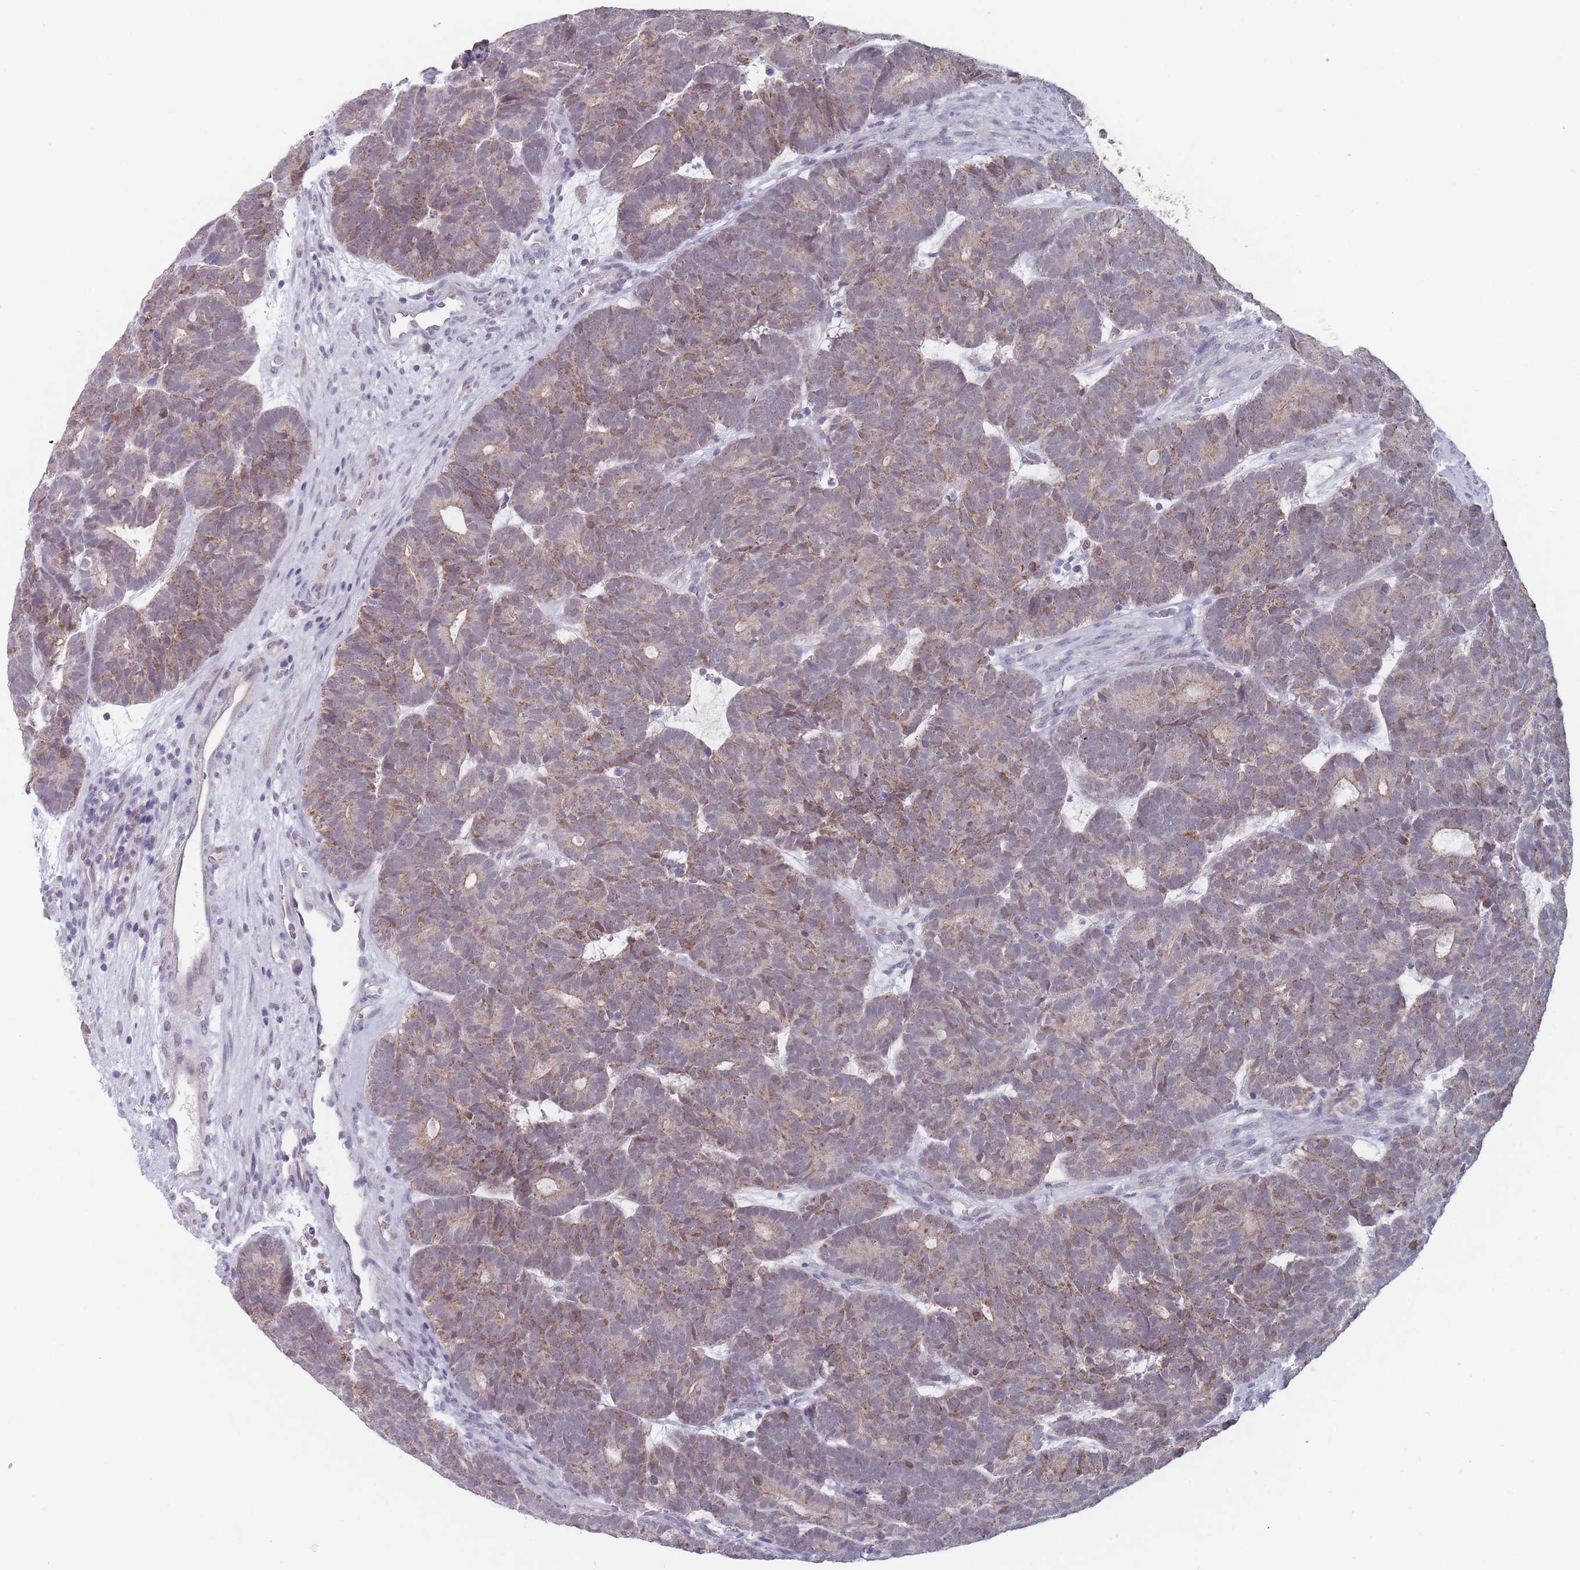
{"staining": {"intensity": "moderate", "quantity": "25%-75%", "location": "cytoplasmic/membranous,nuclear"}, "tissue": "head and neck cancer", "cell_type": "Tumor cells", "image_type": "cancer", "snomed": [{"axis": "morphology", "description": "Adenocarcinoma, NOS"}, {"axis": "topography", "description": "Head-Neck"}], "caption": "The photomicrograph displays staining of head and neck adenocarcinoma, revealing moderate cytoplasmic/membranous and nuclear protein positivity (brown color) within tumor cells. (brown staining indicates protein expression, while blue staining denotes nuclei).", "gene": "PEX7", "patient": {"sex": "female", "age": 81}}